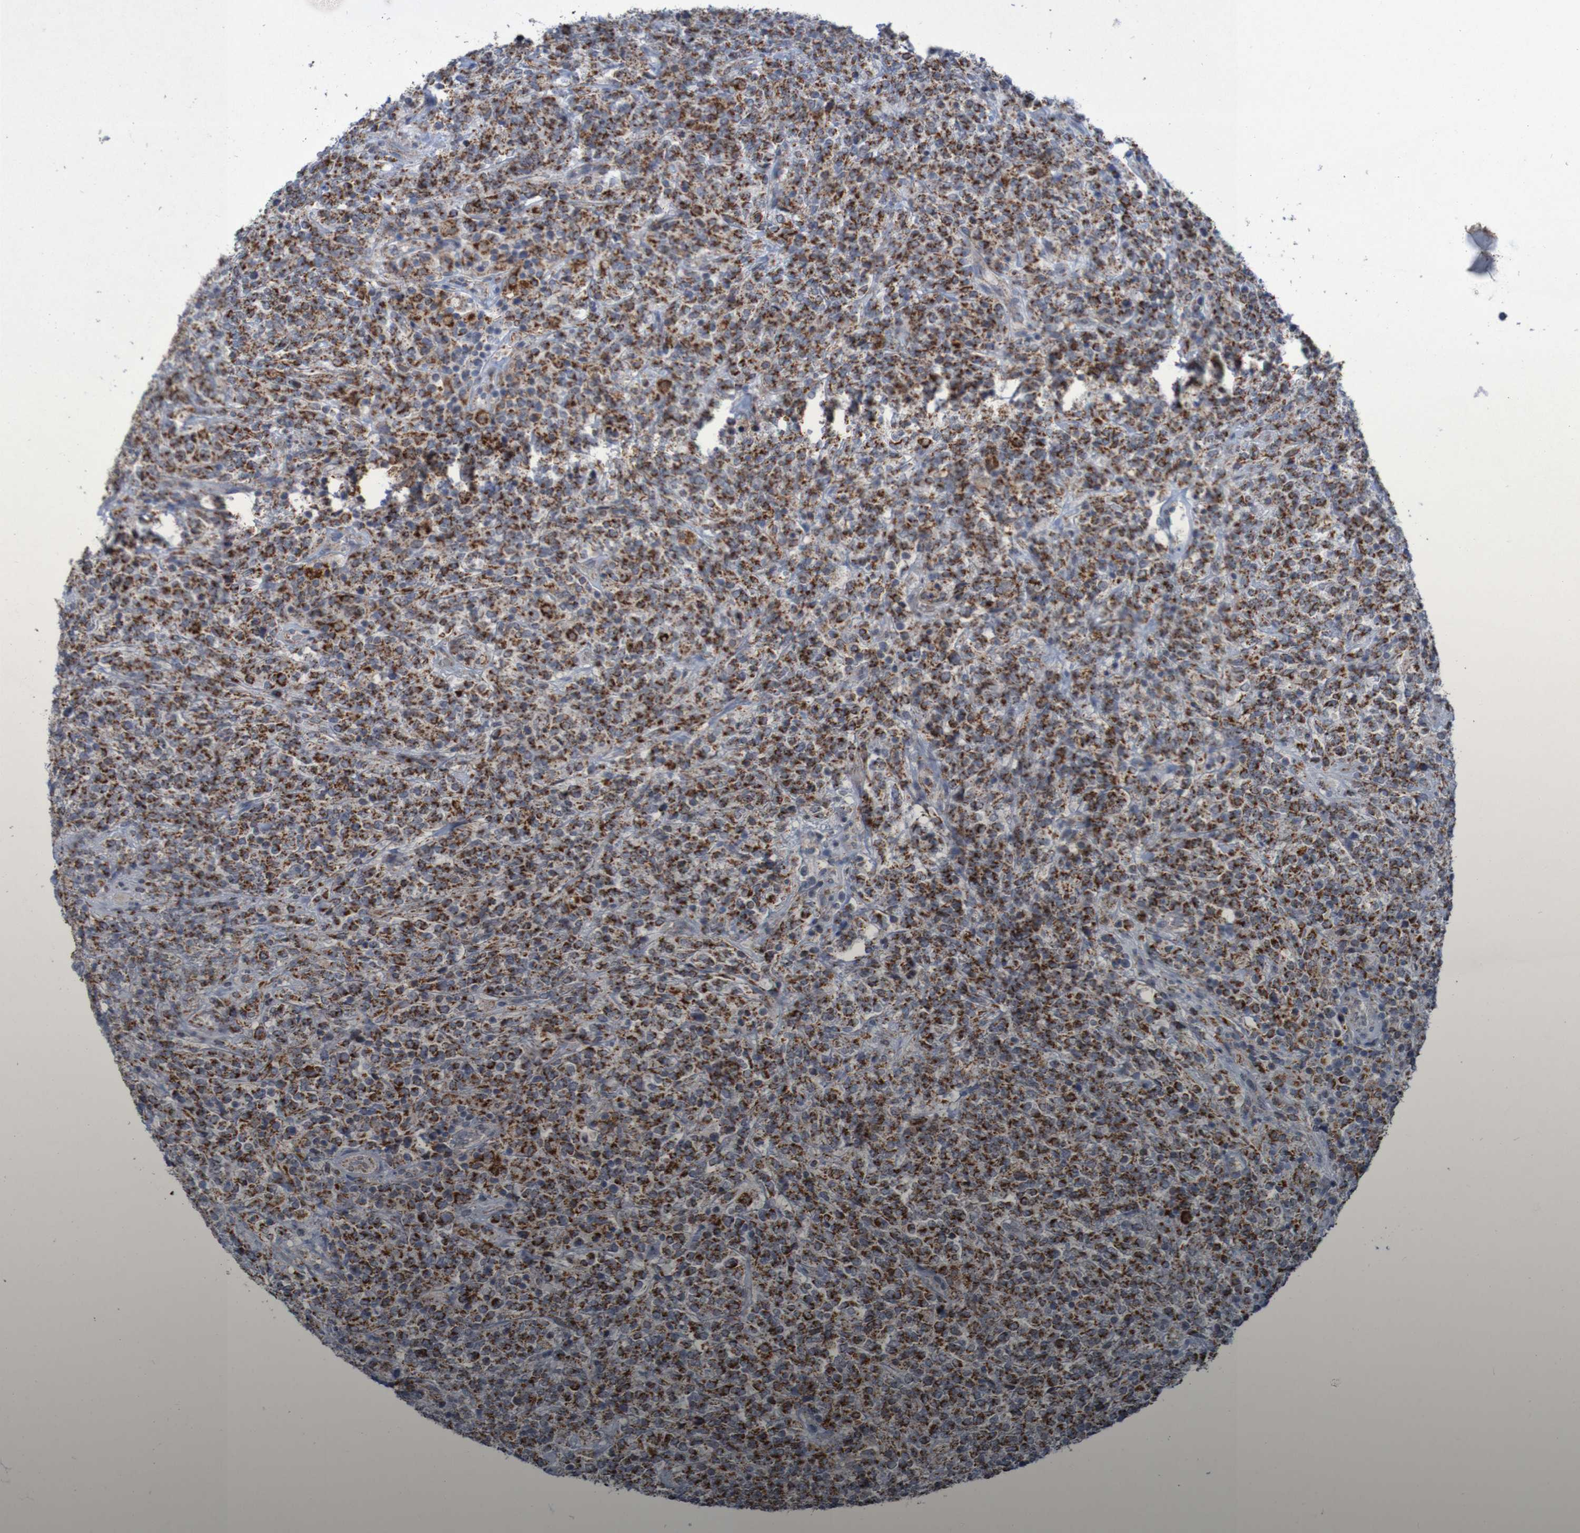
{"staining": {"intensity": "strong", "quantity": ">75%", "location": "cytoplasmic/membranous"}, "tissue": "lymphoma", "cell_type": "Tumor cells", "image_type": "cancer", "snomed": [{"axis": "morphology", "description": "Malignant lymphoma, non-Hodgkin's type, High grade"}, {"axis": "topography", "description": "Soft tissue"}], "caption": "Approximately >75% of tumor cells in human lymphoma show strong cytoplasmic/membranous protein staining as visualized by brown immunohistochemical staining.", "gene": "CCDC51", "patient": {"sex": "male", "age": 18}}